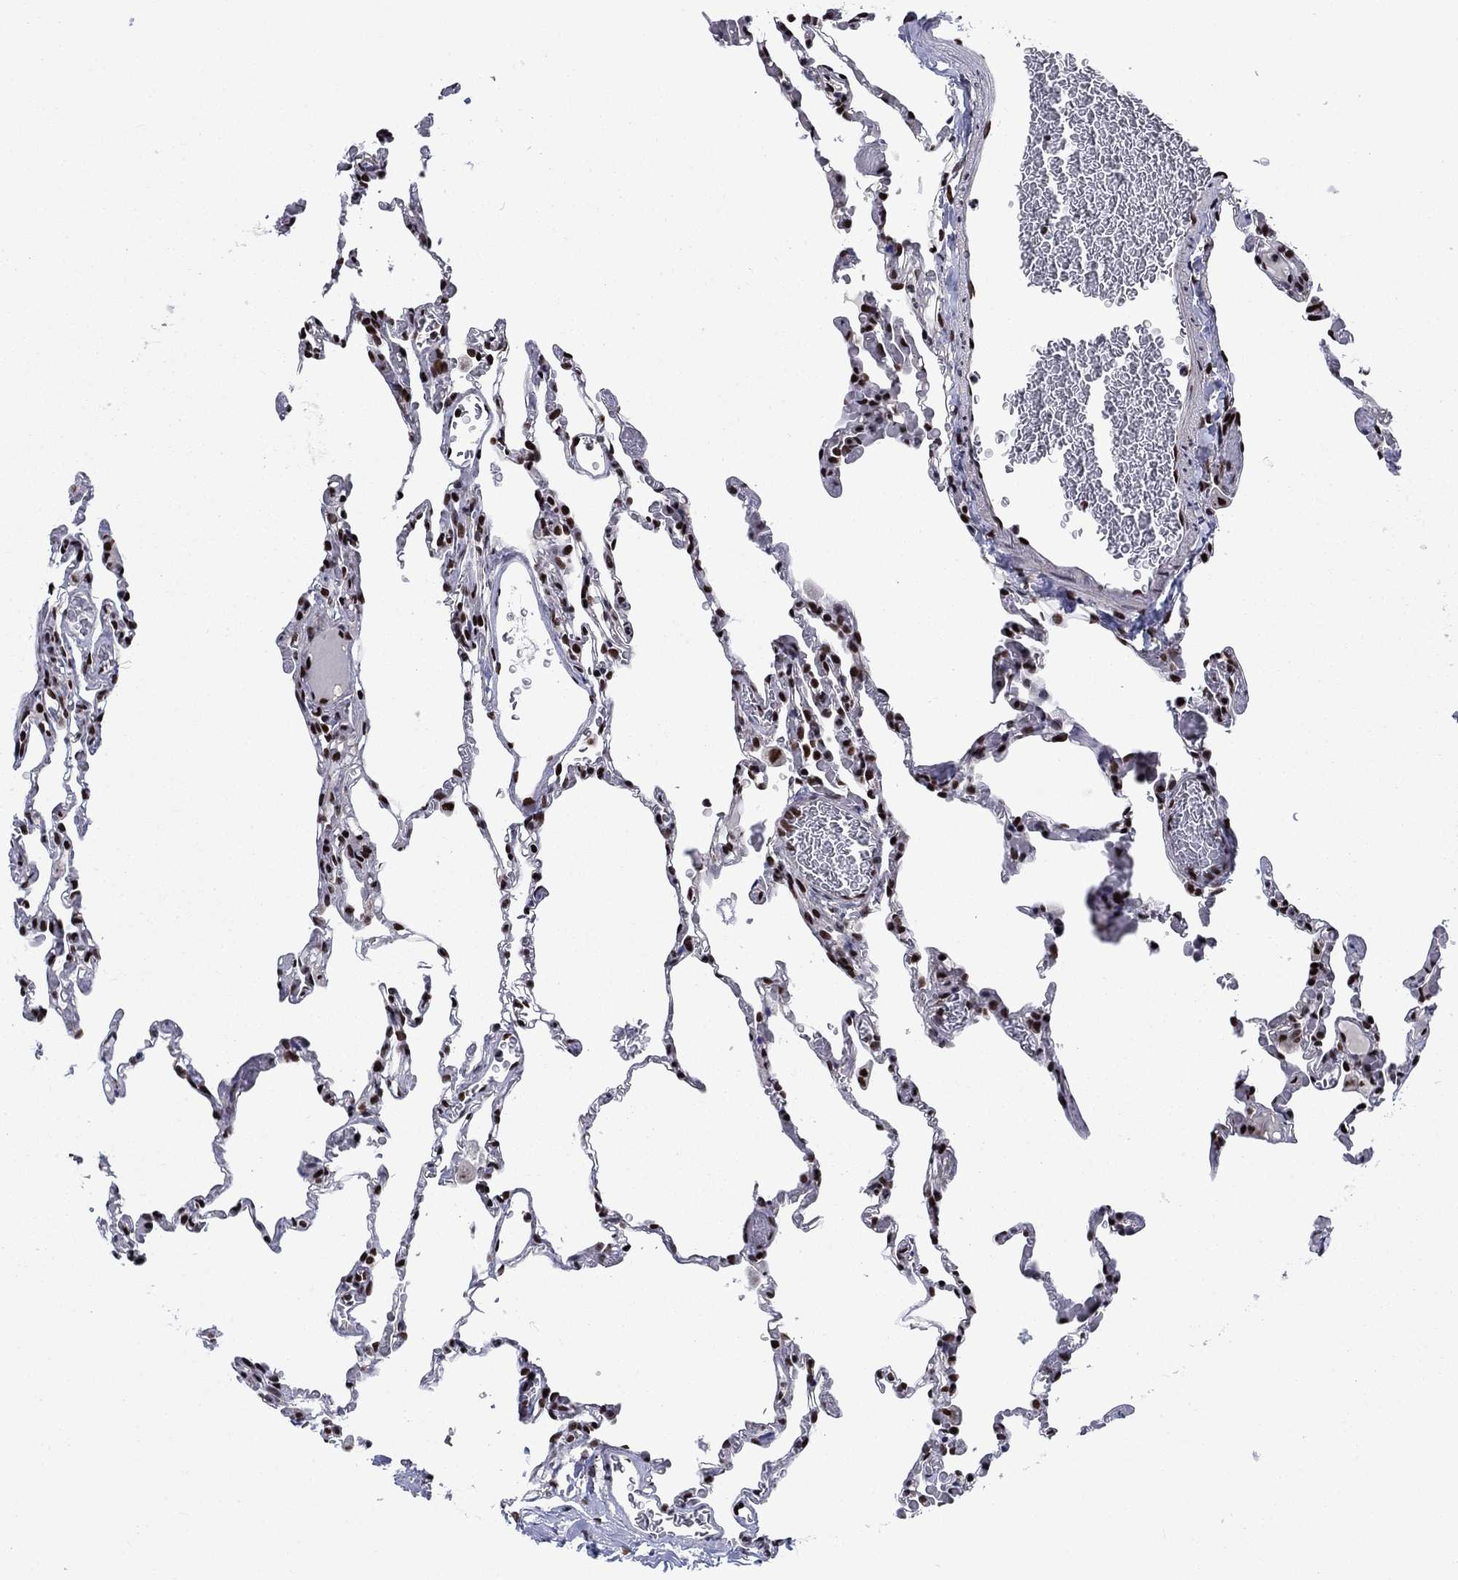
{"staining": {"intensity": "strong", "quantity": "25%-75%", "location": "nuclear"}, "tissue": "lung", "cell_type": "Alveolar cells", "image_type": "normal", "snomed": [{"axis": "morphology", "description": "Normal tissue, NOS"}, {"axis": "topography", "description": "Lung"}], "caption": "This micrograph displays IHC staining of benign lung, with high strong nuclear staining in about 25%-75% of alveolar cells.", "gene": "RPRD1B", "patient": {"sex": "female", "age": 43}}